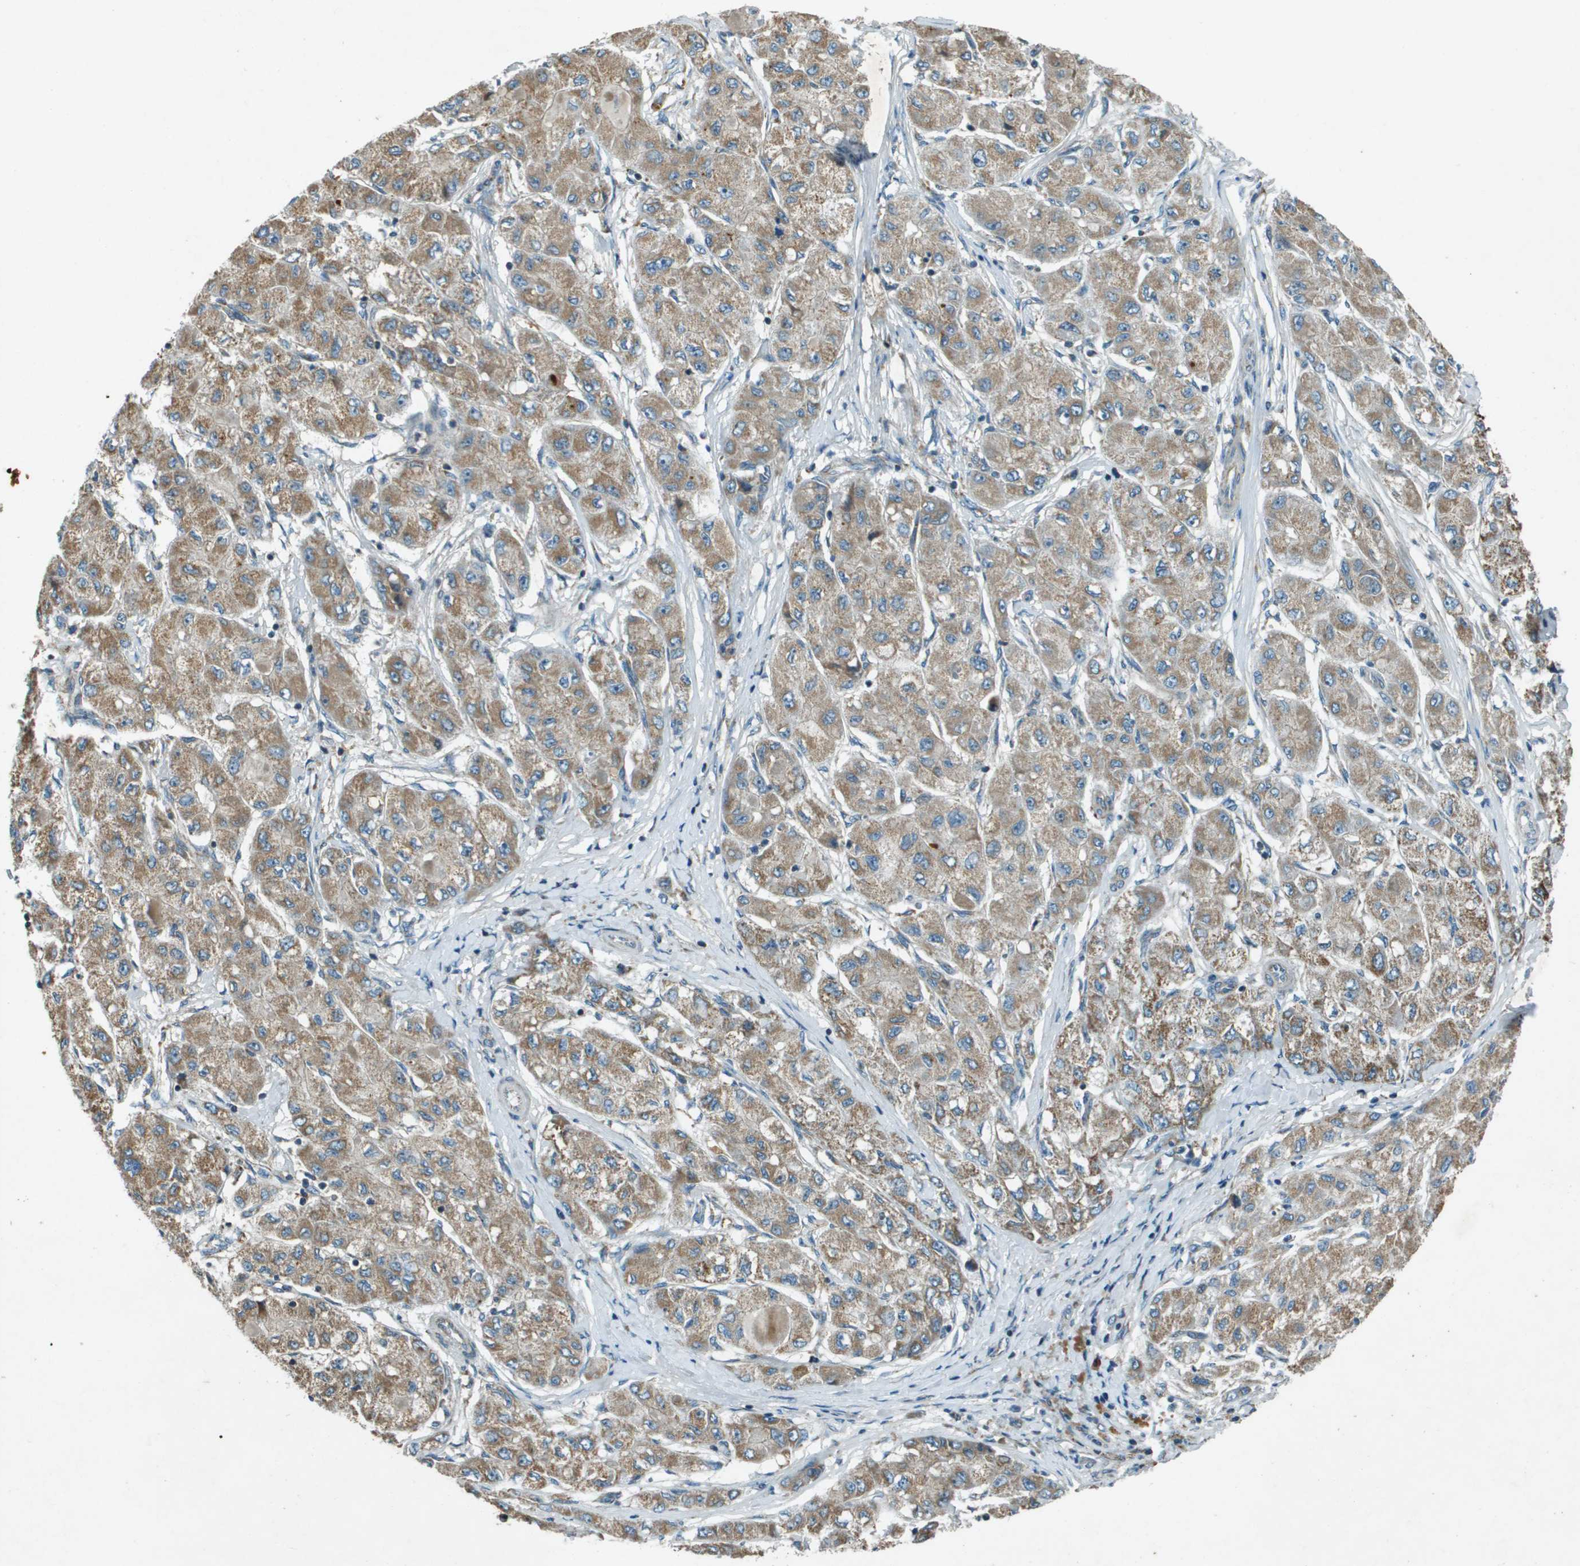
{"staining": {"intensity": "moderate", "quantity": ">75%", "location": "cytoplasmic/membranous"}, "tissue": "liver cancer", "cell_type": "Tumor cells", "image_type": "cancer", "snomed": [{"axis": "morphology", "description": "Carcinoma, Hepatocellular, NOS"}, {"axis": "topography", "description": "Liver"}], "caption": "Protein staining by immunohistochemistry (IHC) displays moderate cytoplasmic/membranous staining in about >75% of tumor cells in liver cancer.", "gene": "MIGA1", "patient": {"sex": "male", "age": 80}}